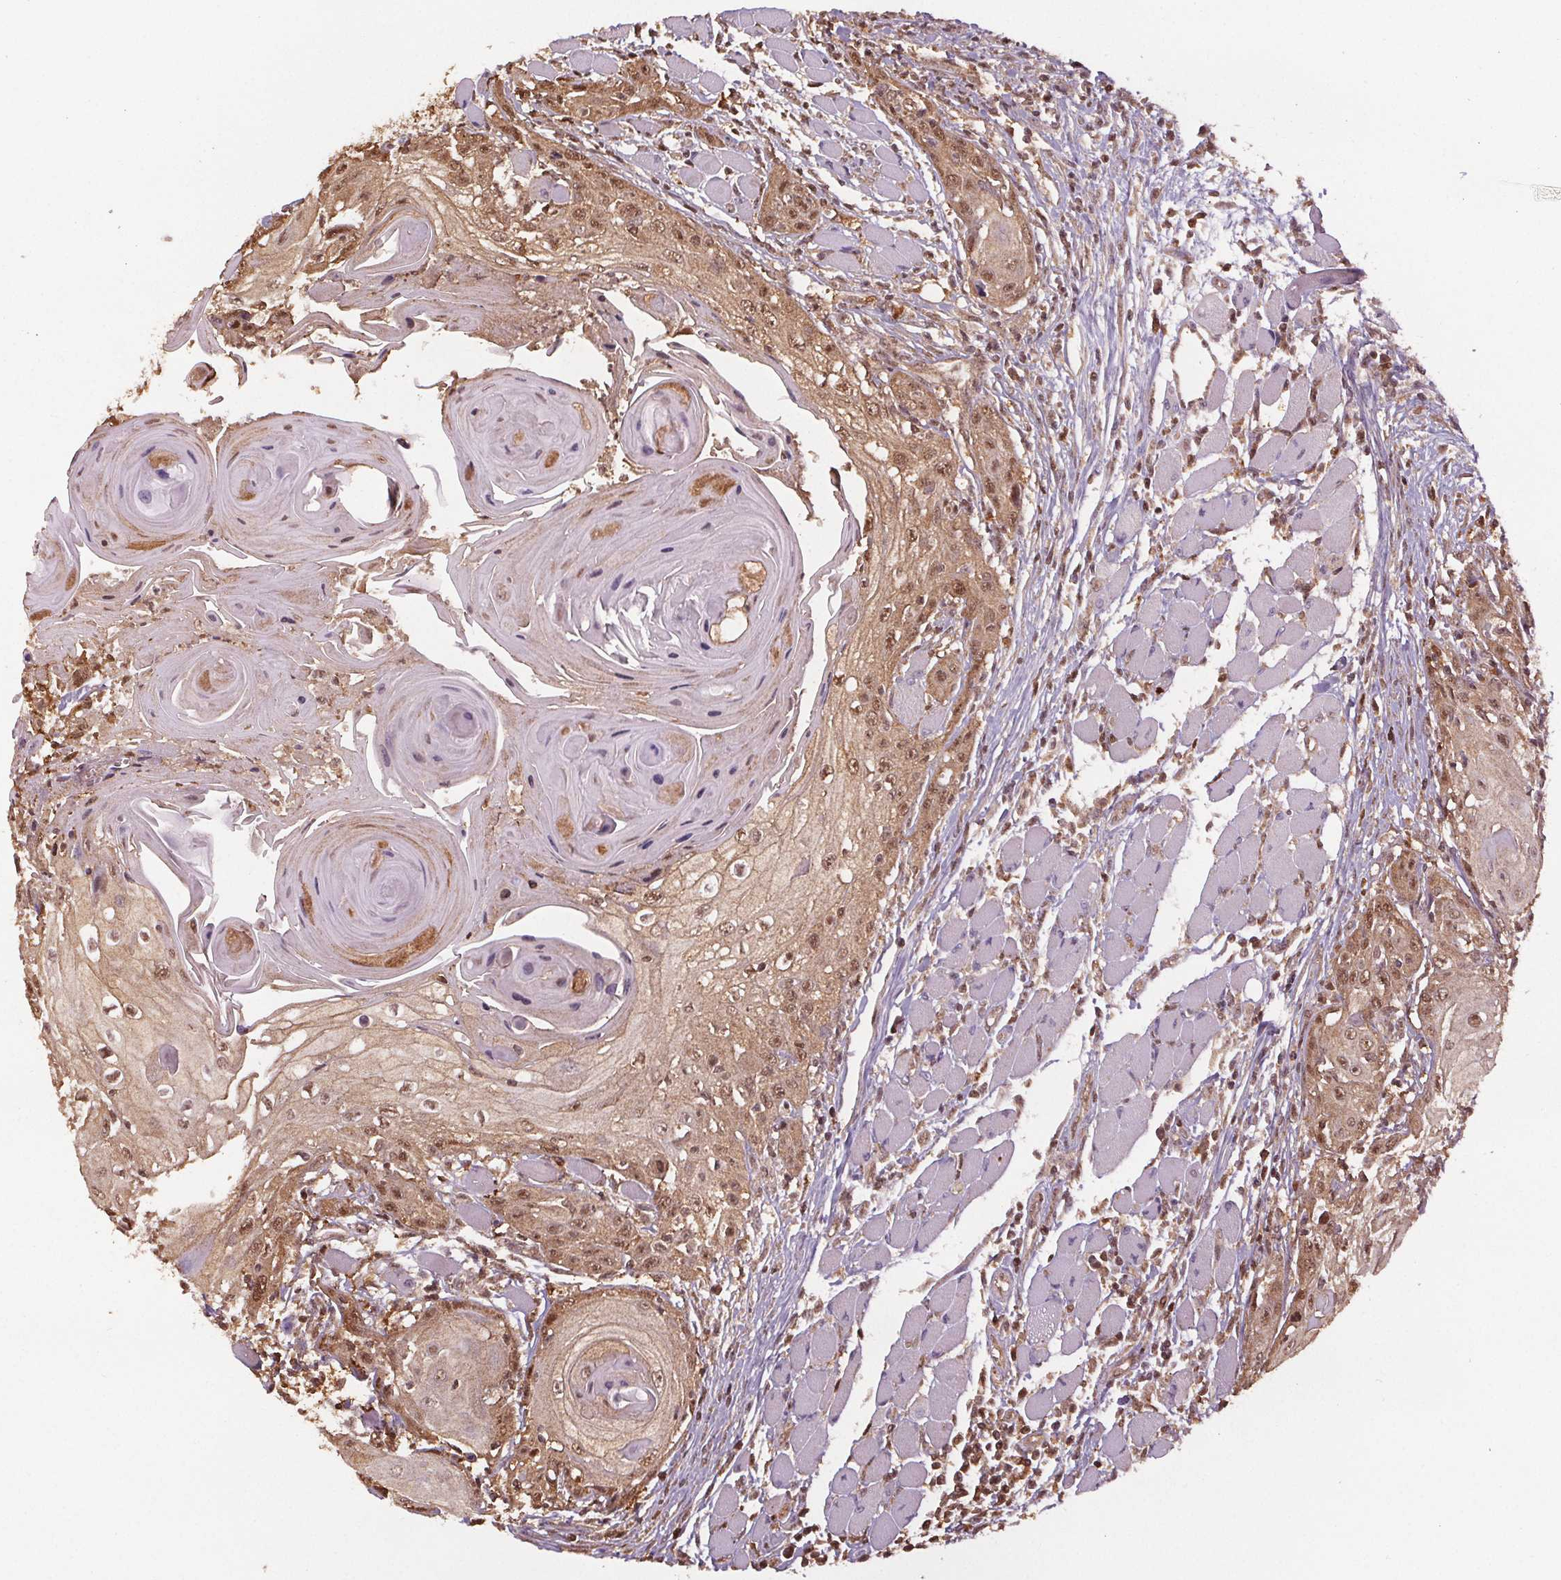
{"staining": {"intensity": "moderate", "quantity": ">75%", "location": "cytoplasmic/membranous,nuclear"}, "tissue": "head and neck cancer", "cell_type": "Tumor cells", "image_type": "cancer", "snomed": [{"axis": "morphology", "description": "Squamous cell carcinoma, NOS"}, {"axis": "topography", "description": "Head-Neck"}], "caption": "The image exhibits immunohistochemical staining of head and neck squamous cell carcinoma. There is moderate cytoplasmic/membranous and nuclear expression is seen in approximately >75% of tumor cells. Using DAB (3,3'-diaminobenzidine) (brown) and hematoxylin (blue) stains, captured at high magnification using brightfield microscopy.", "gene": "ENO1", "patient": {"sex": "female", "age": 80}}